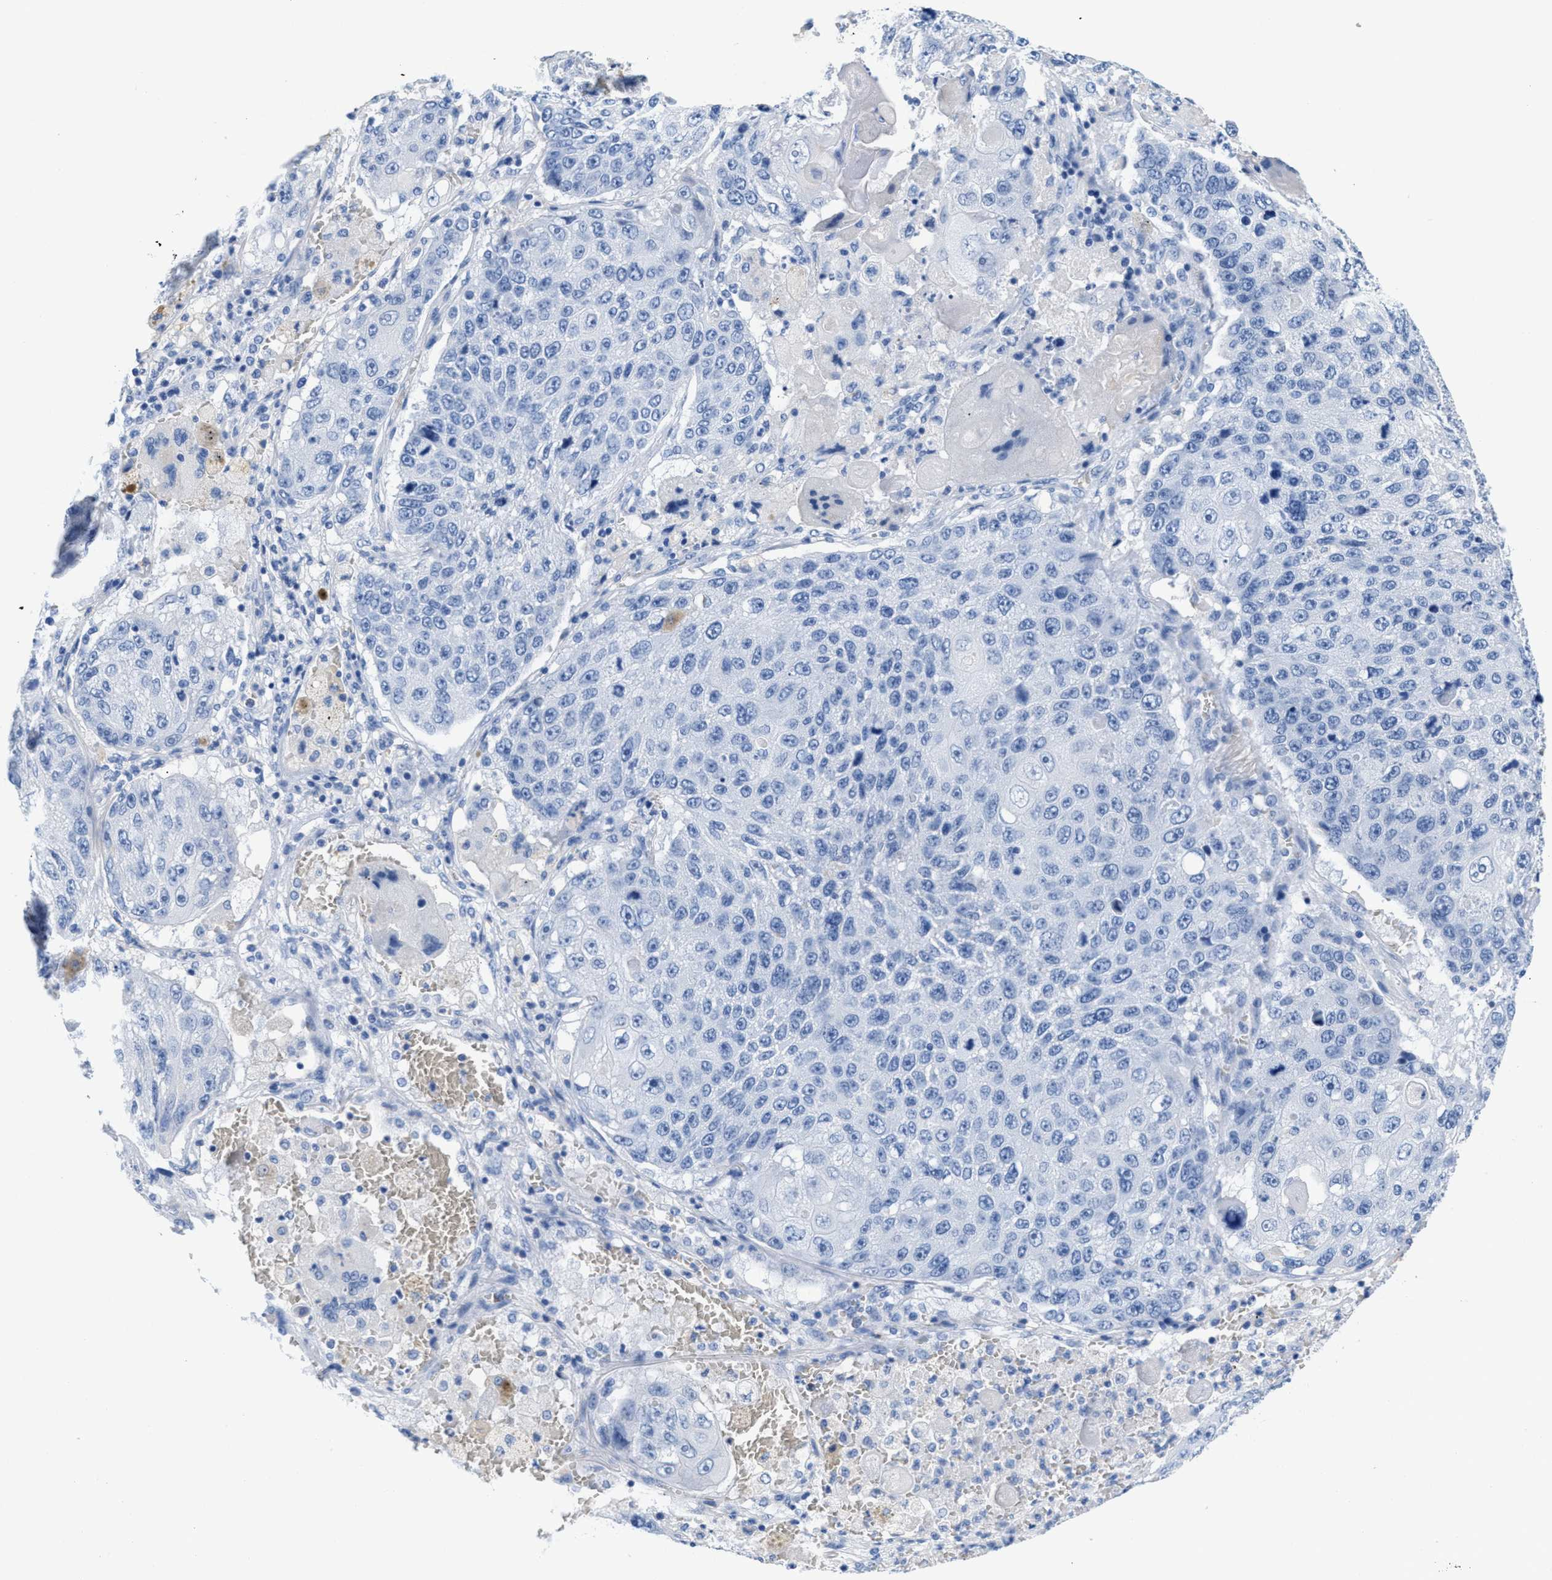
{"staining": {"intensity": "negative", "quantity": "none", "location": "none"}, "tissue": "lung cancer", "cell_type": "Tumor cells", "image_type": "cancer", "snomed": [{"axis": "morphology", "description": "Squamous cell carcinoma, NOS"}, {"axis": "topography", "description": "Lung"}], "caption": "The histopathology image demonstrates no significant expression in tumor cells of lung cancer.", "gene": "SLFN13", "patient": {"sex": "male", "age": 61}}